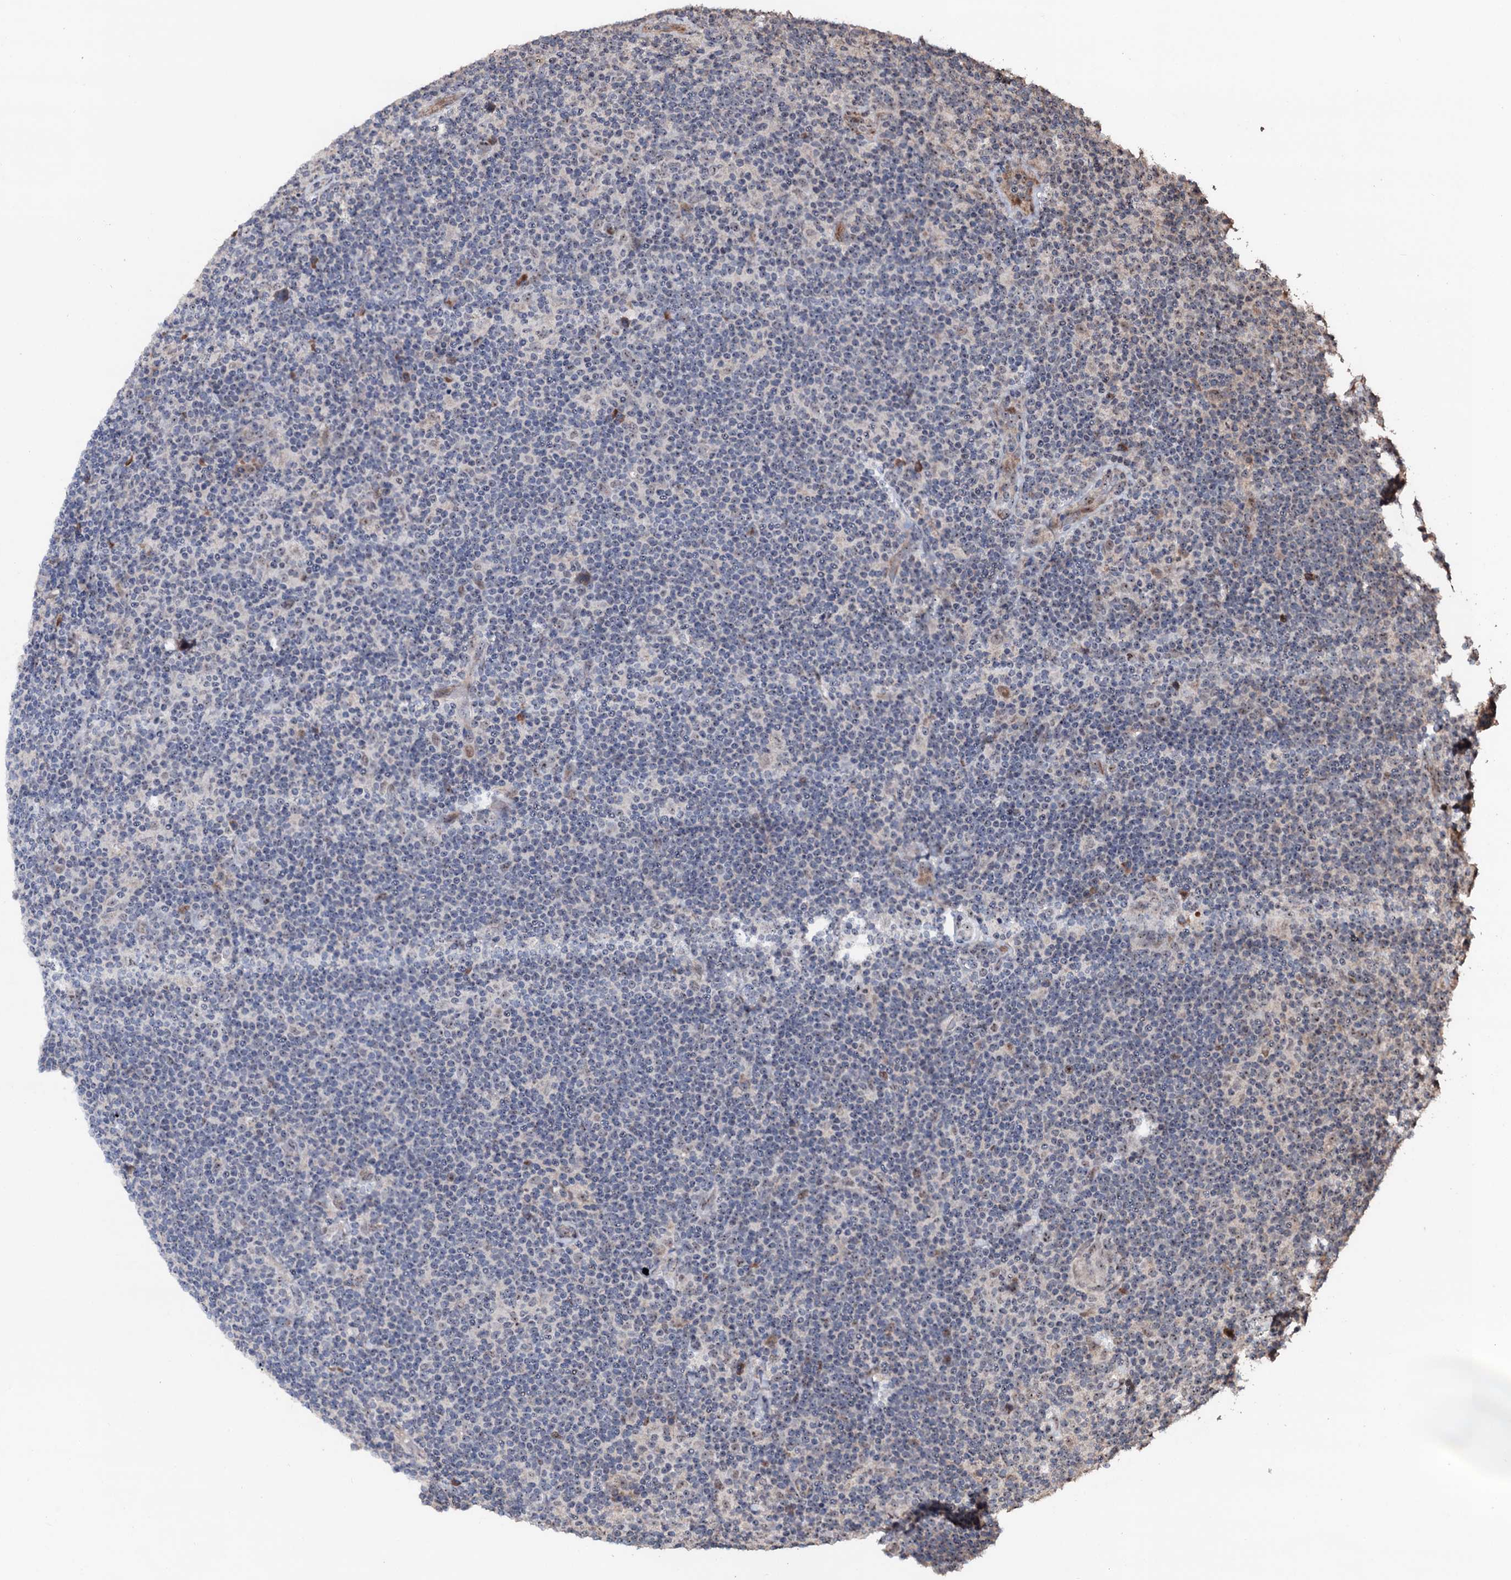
{"staining": {"intensity": "weak", "quantity": "25%-75%", "location": "nuclear"}, "tissue": "lymphoma", "cell_type": "Tumor cells", "image_type": "cancer", "snomed": [{"axis": "morphology", "description": "Hodgkin's disease, NOS"}, {"axis": "topography", "description": "Lymph node"}], "caption": "There is low levels of weak nuclear expression in tumor cells of lymphoma, as demonstrated by immunohistochemical staining (brown color).", "gene": "SUPT7L", "patient": {"sex": "female", "age": 57}}